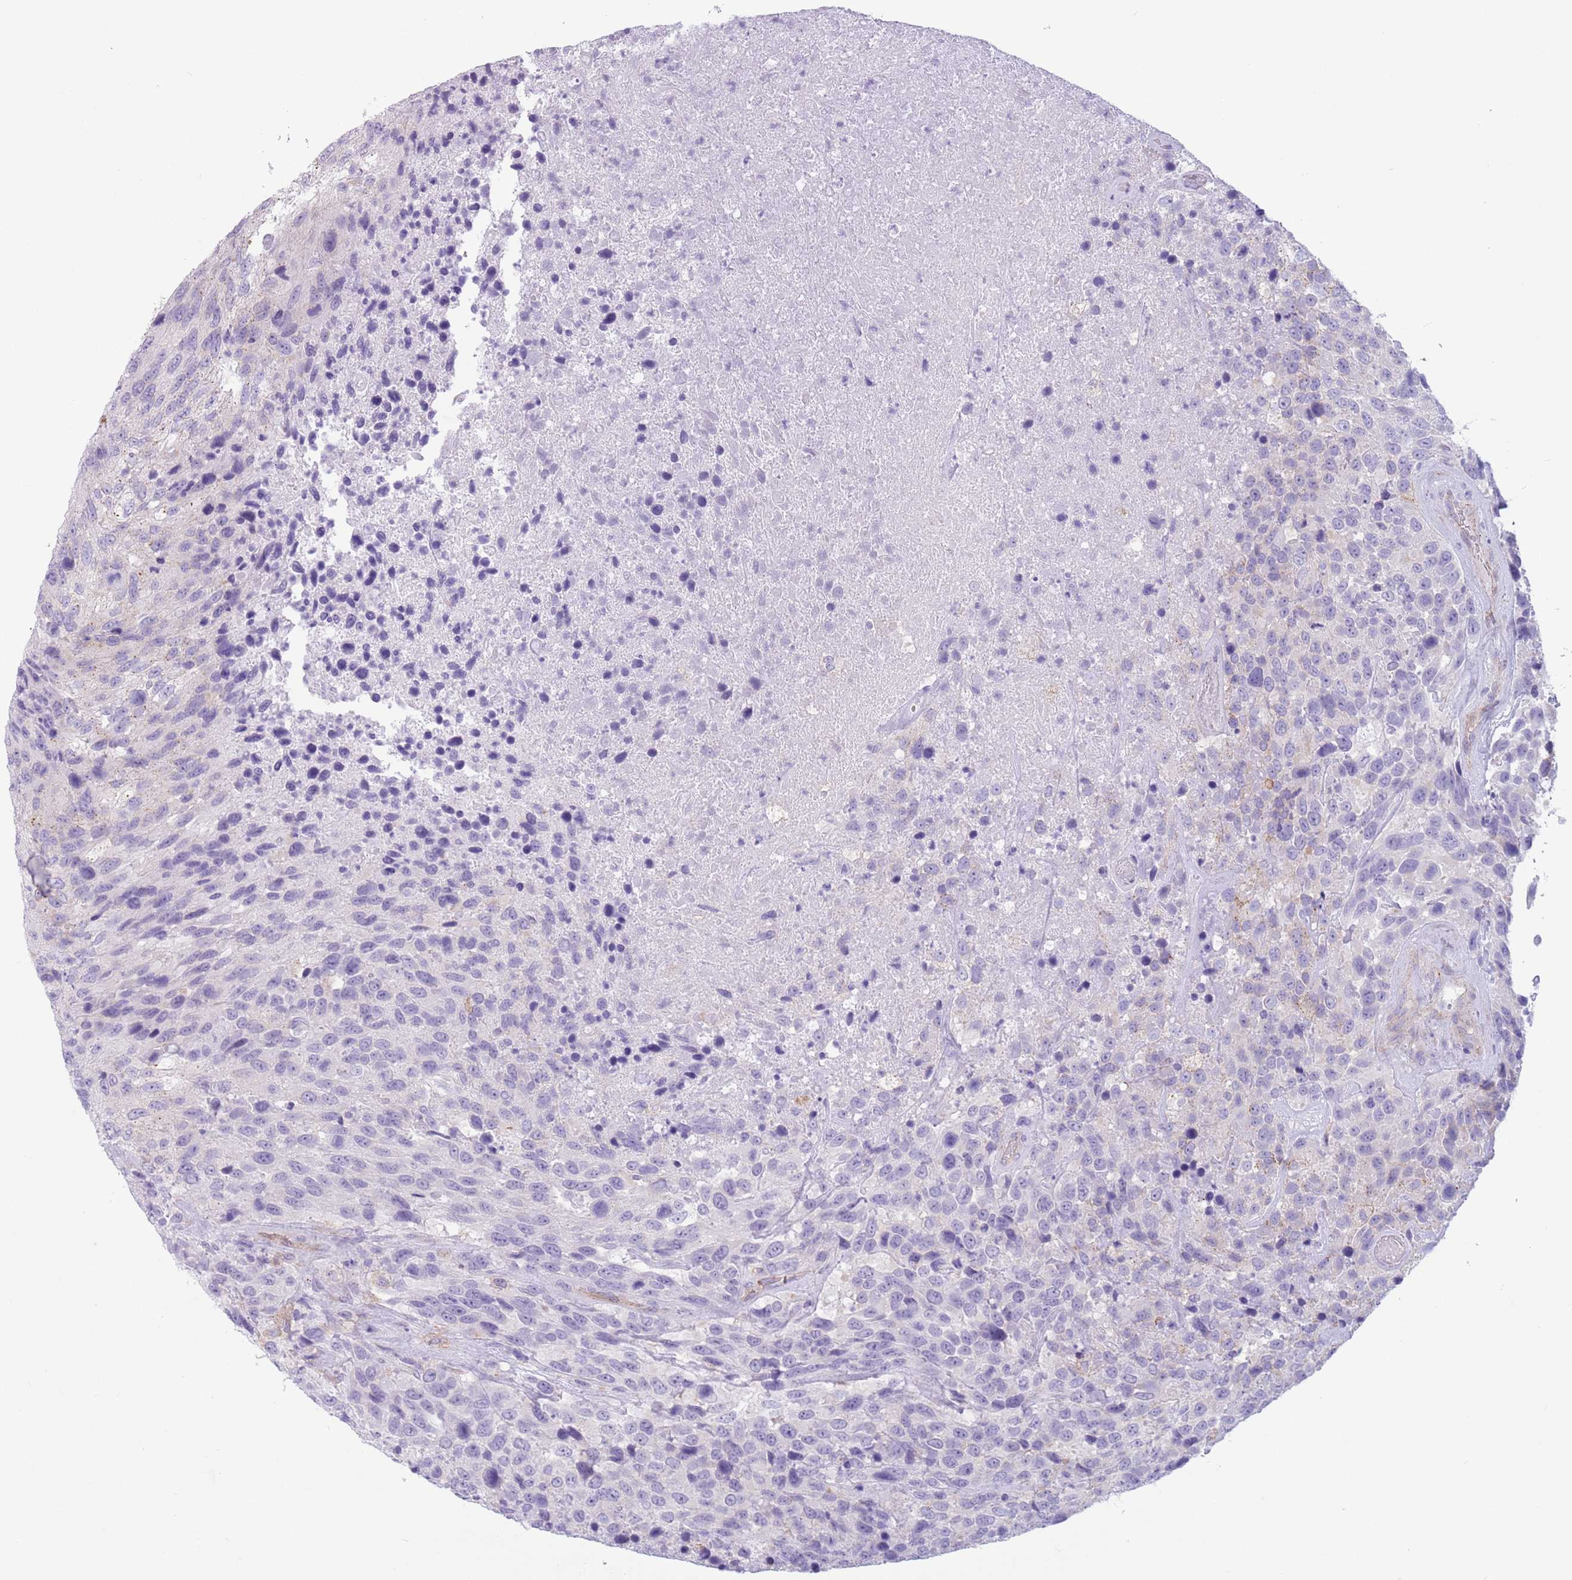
{"staining": {"intensity": "negative", "quantity": "none", "location": "none"}, "tissue": "urothelial cancer", "cell_type": "Tumor cells", "image_type": "cancer", "snomed": [{"axis": "morphology", "description": "Urothelial carcinoma, High grade"}, {"axis": "topography", "description": "Urinary bladder"}], "caption": "Immunohistochemistry (IHC) photomicrograph of neoplastic tissue: high-grade urothelial carcinoma stained with DAB demonstrates no significant protein expression in tumor cells. The staining is performed using DAB brown chromogen with nuclei counter-stained in using hematoxylin.", "gene": "SNX6", "patient": {"sex": "female", "age": 70}}